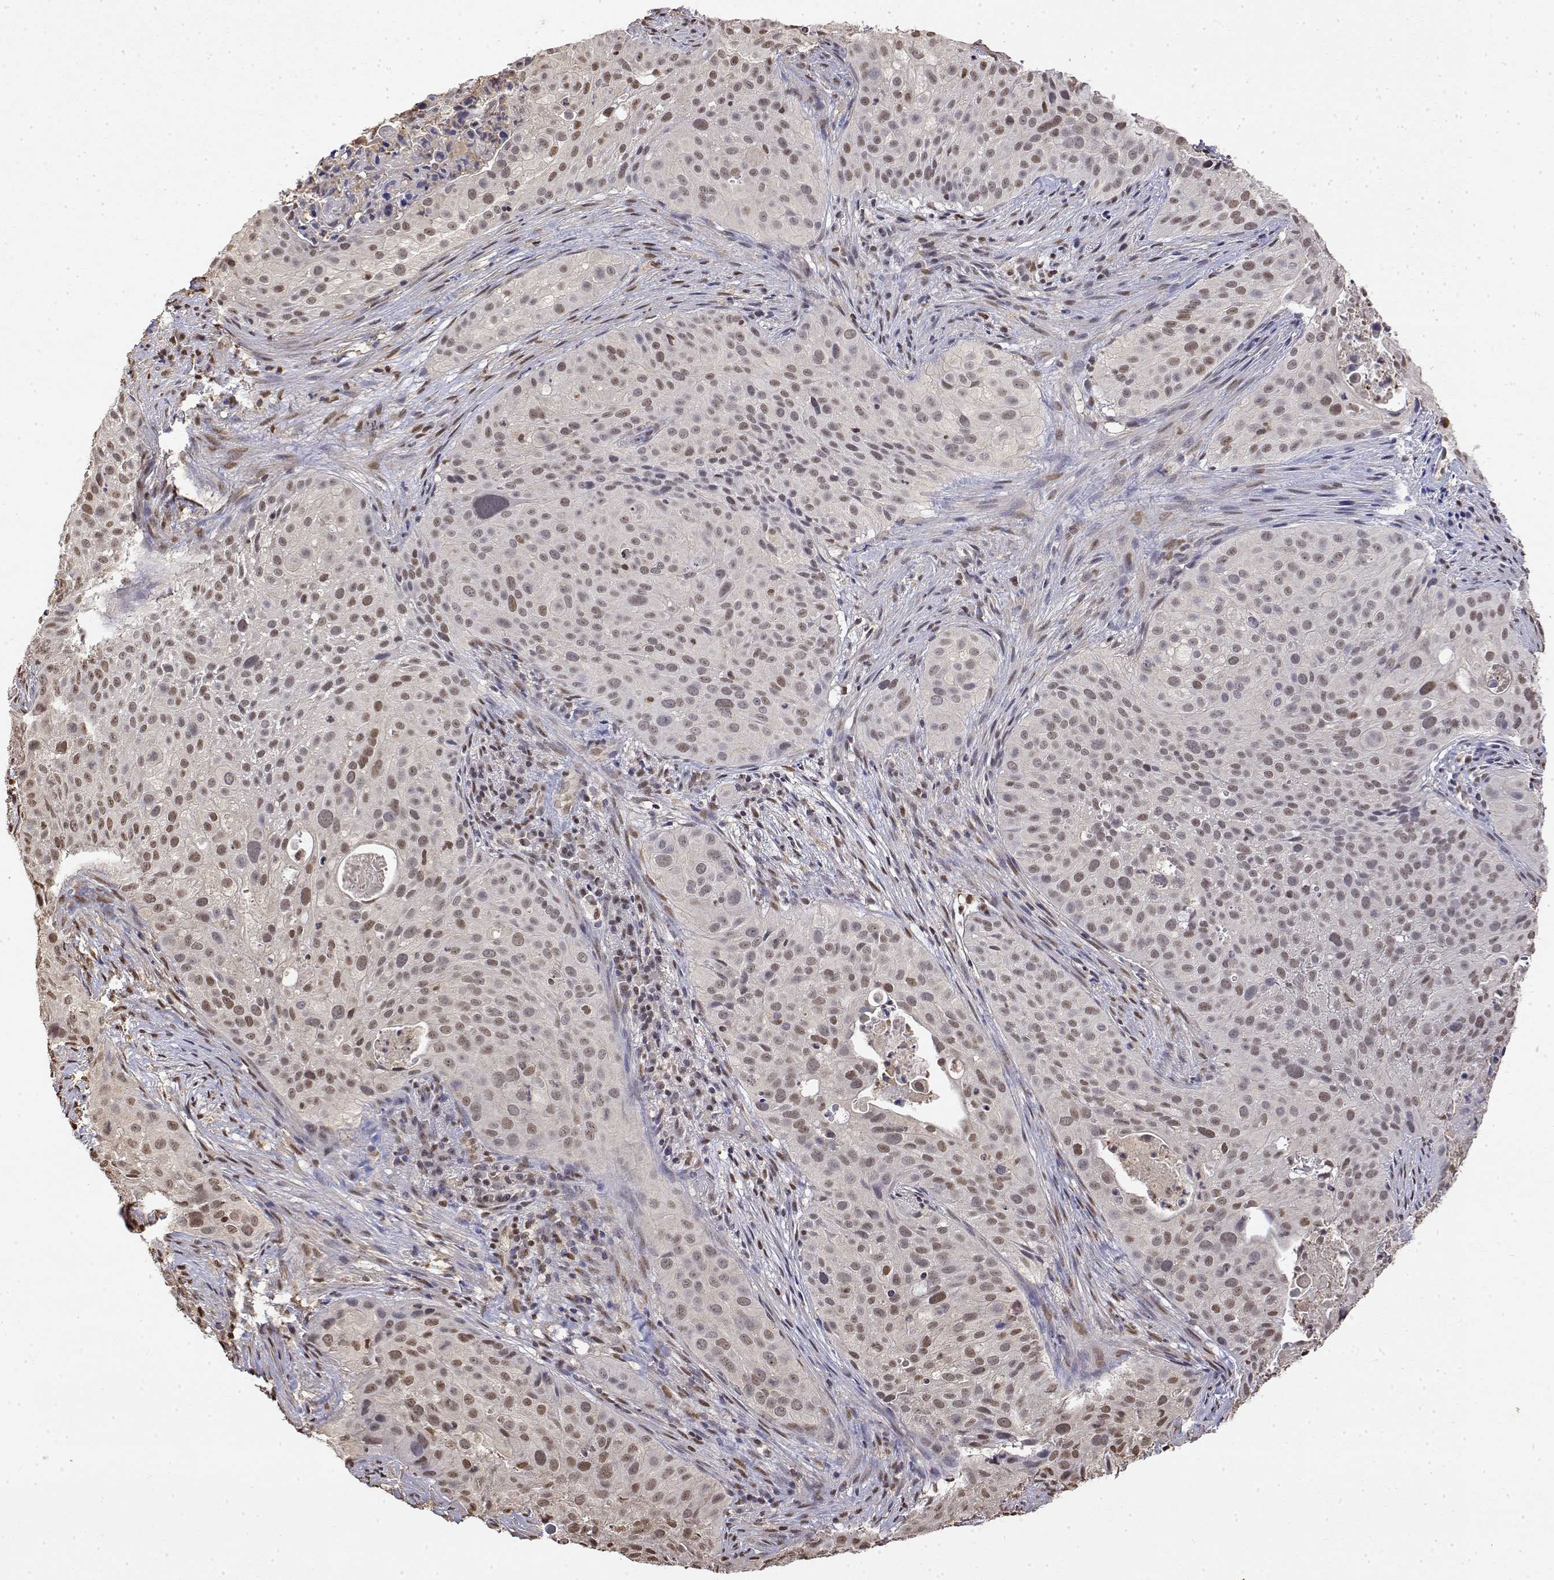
{"staining": {"intensity": "moderate", "quantity": "<25%", "location": "nuclear"}, "tissue": "cervical cancer", "cell_type": "Tumor cells", "image_type": "cancer", "snomed": [{"axis": "morphology", "description": "Squamous cell carcinoma, NOS"}, {"axis": "topography", "description": "Cervix"}], "caption": "Protein staining exhibits moderate nuclear staining in about <25% of tumor cells in squamous cell carcinoma (cervical).", "gene": "TPI1", "patient": {"sex": "female", "age": 38}}